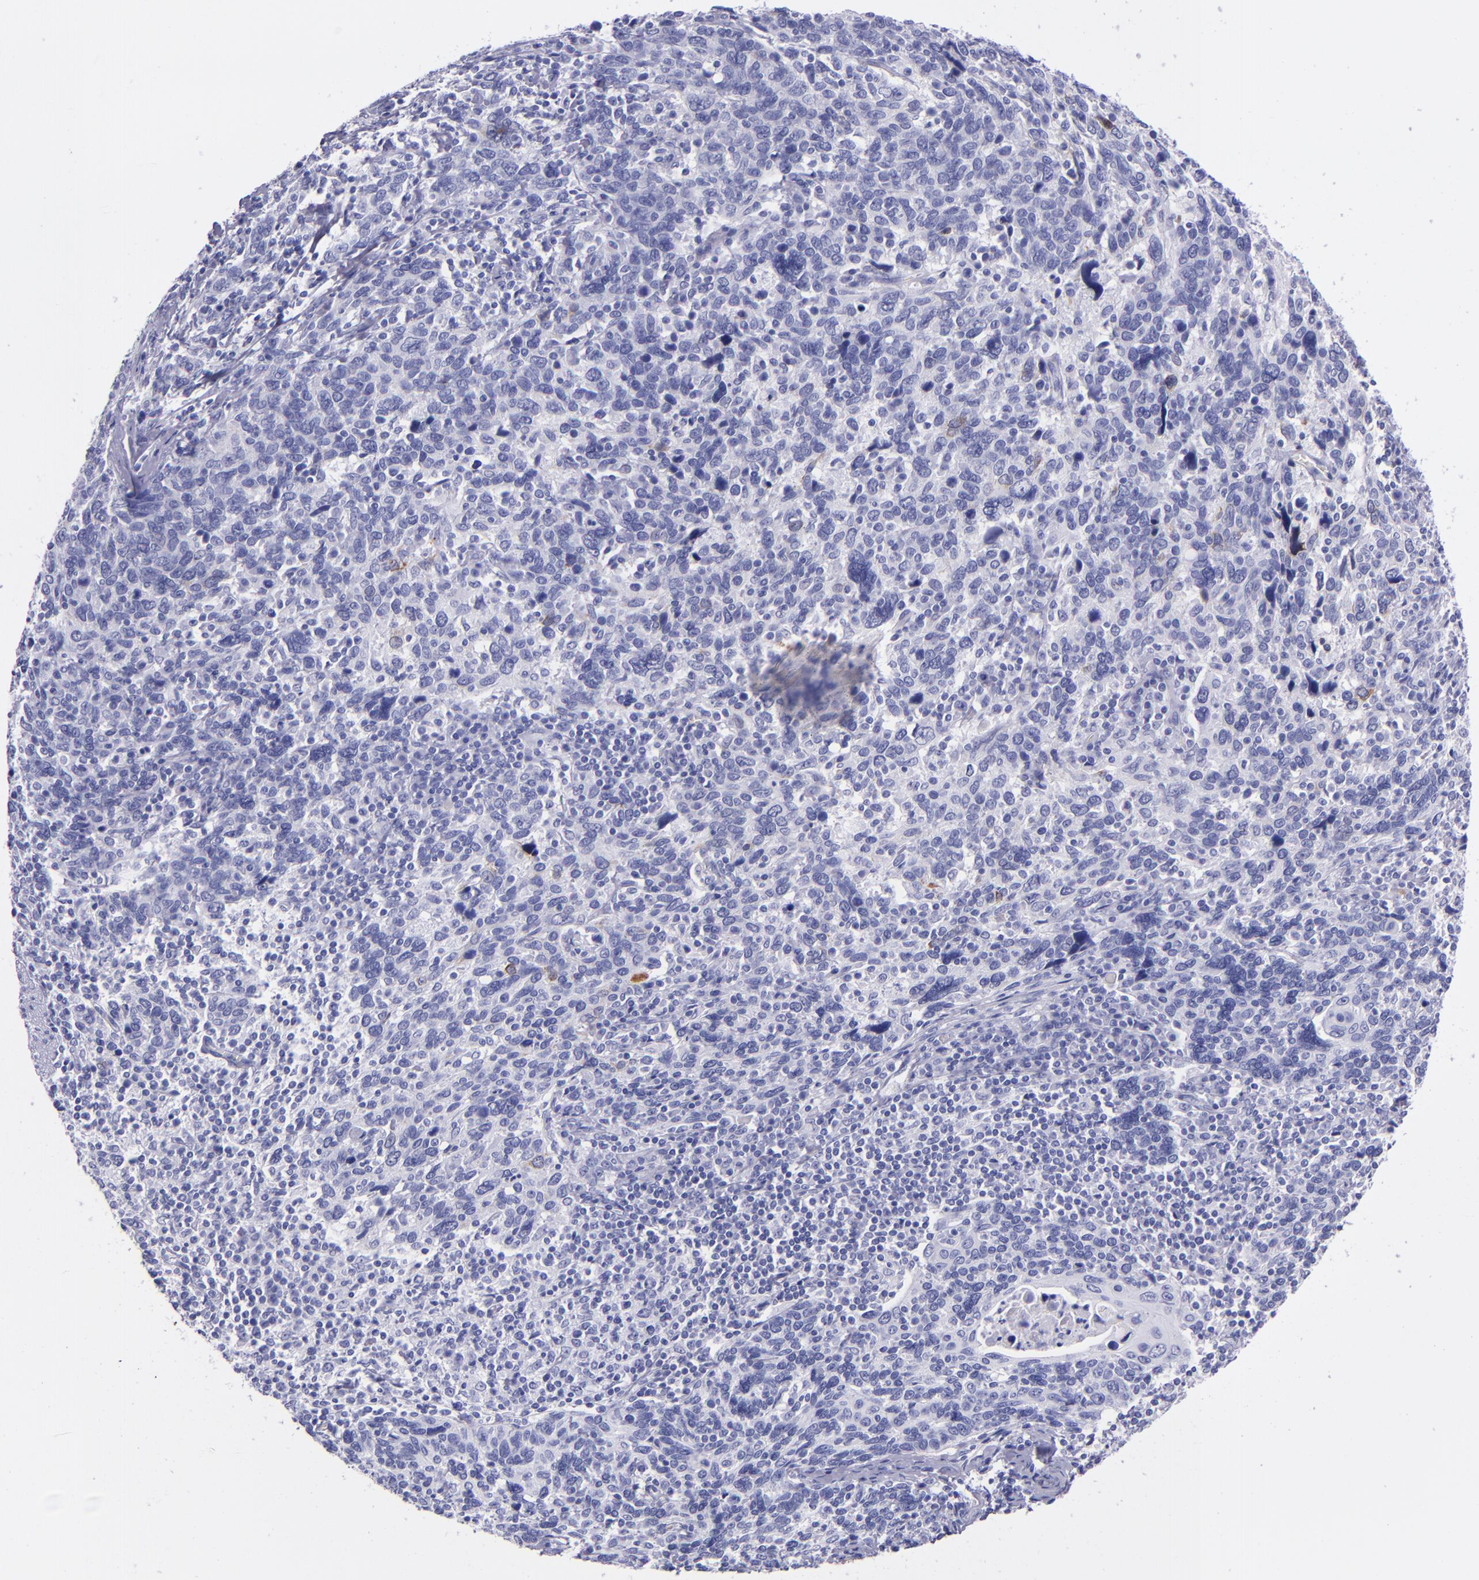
{"staining": {"intensity": "negative", "quantity": "none", "location": "none"}, "tissue": "cervical cancer", "cell_type": "Tumor cells", "image_type": "cancer", "snomed": [{"axis": "morphology", "description": "Squamous cell carcinoma, NOS"}, {"axis": "topography", "description": "Cervix"}], "caption": "A histopathology image of cervical cancer (squamous cell carcinoma) stained for a protein reveals no brown staining in tumor cells.", "gene": "SFTPA2", "patient": {"sex": "female", "age": 41}}